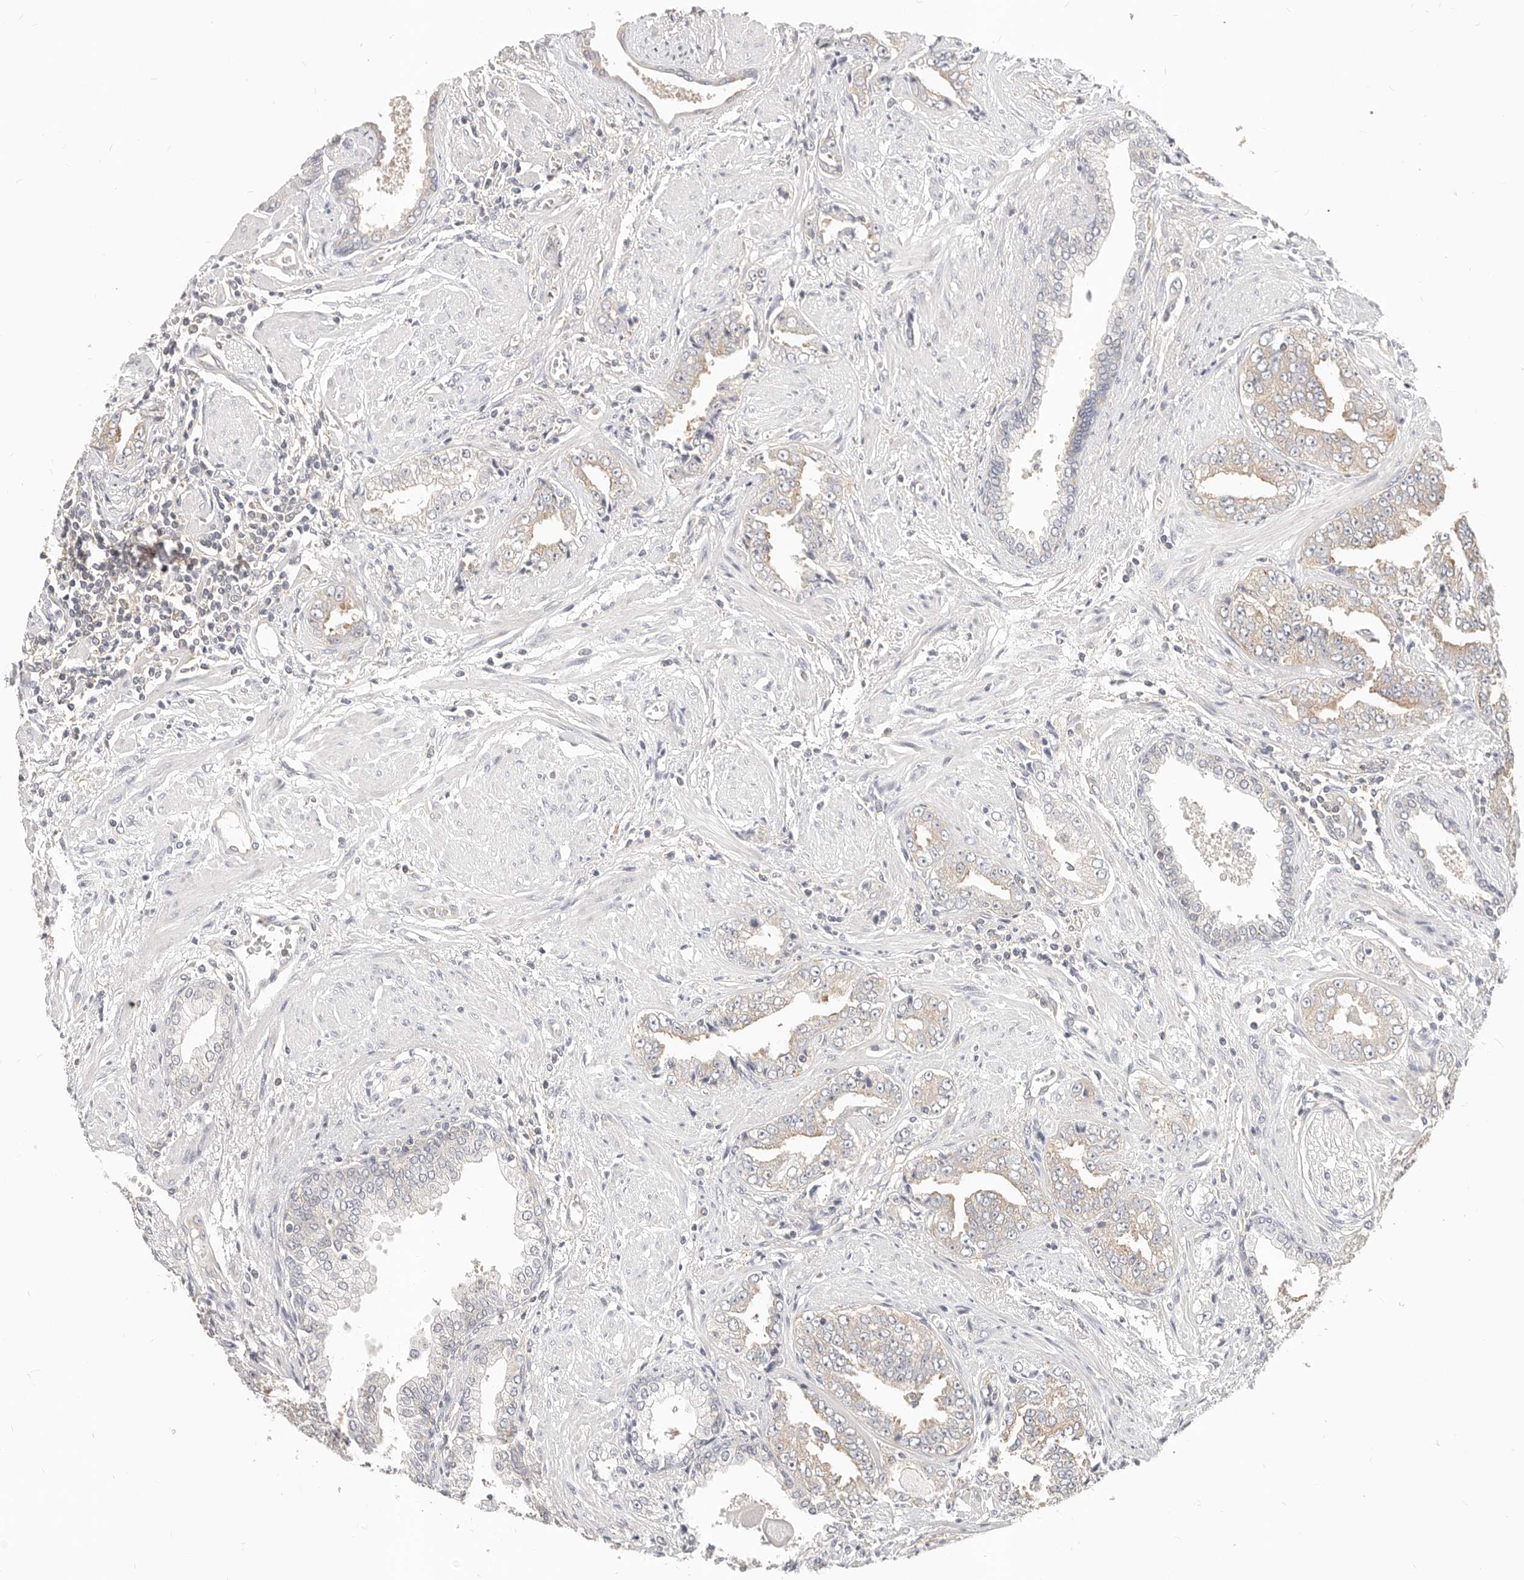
{"staining": {"intensity": "weak", "quantity": "<25%", "location": "cytoplasmic/membranous"}, "tissue": "prostate cancer", "cell_type": "Tumor cells", "image_type": "cancer", "snomed": [{"axis": "morphology", "description": "Adenocarcinoma, High grade"}, {"axis": "topography", "description": "Prostate"}], "caption": "Tumor cells are negative for brown protein staining in high-grade adenocarcinoma (prostate). (Brightfield microscopy of DAB (3,3'-diaminobenzidine) IHC at high magnification).", "gene": "DTNBP1", "patient": {"sex": "male", "age": 71}}